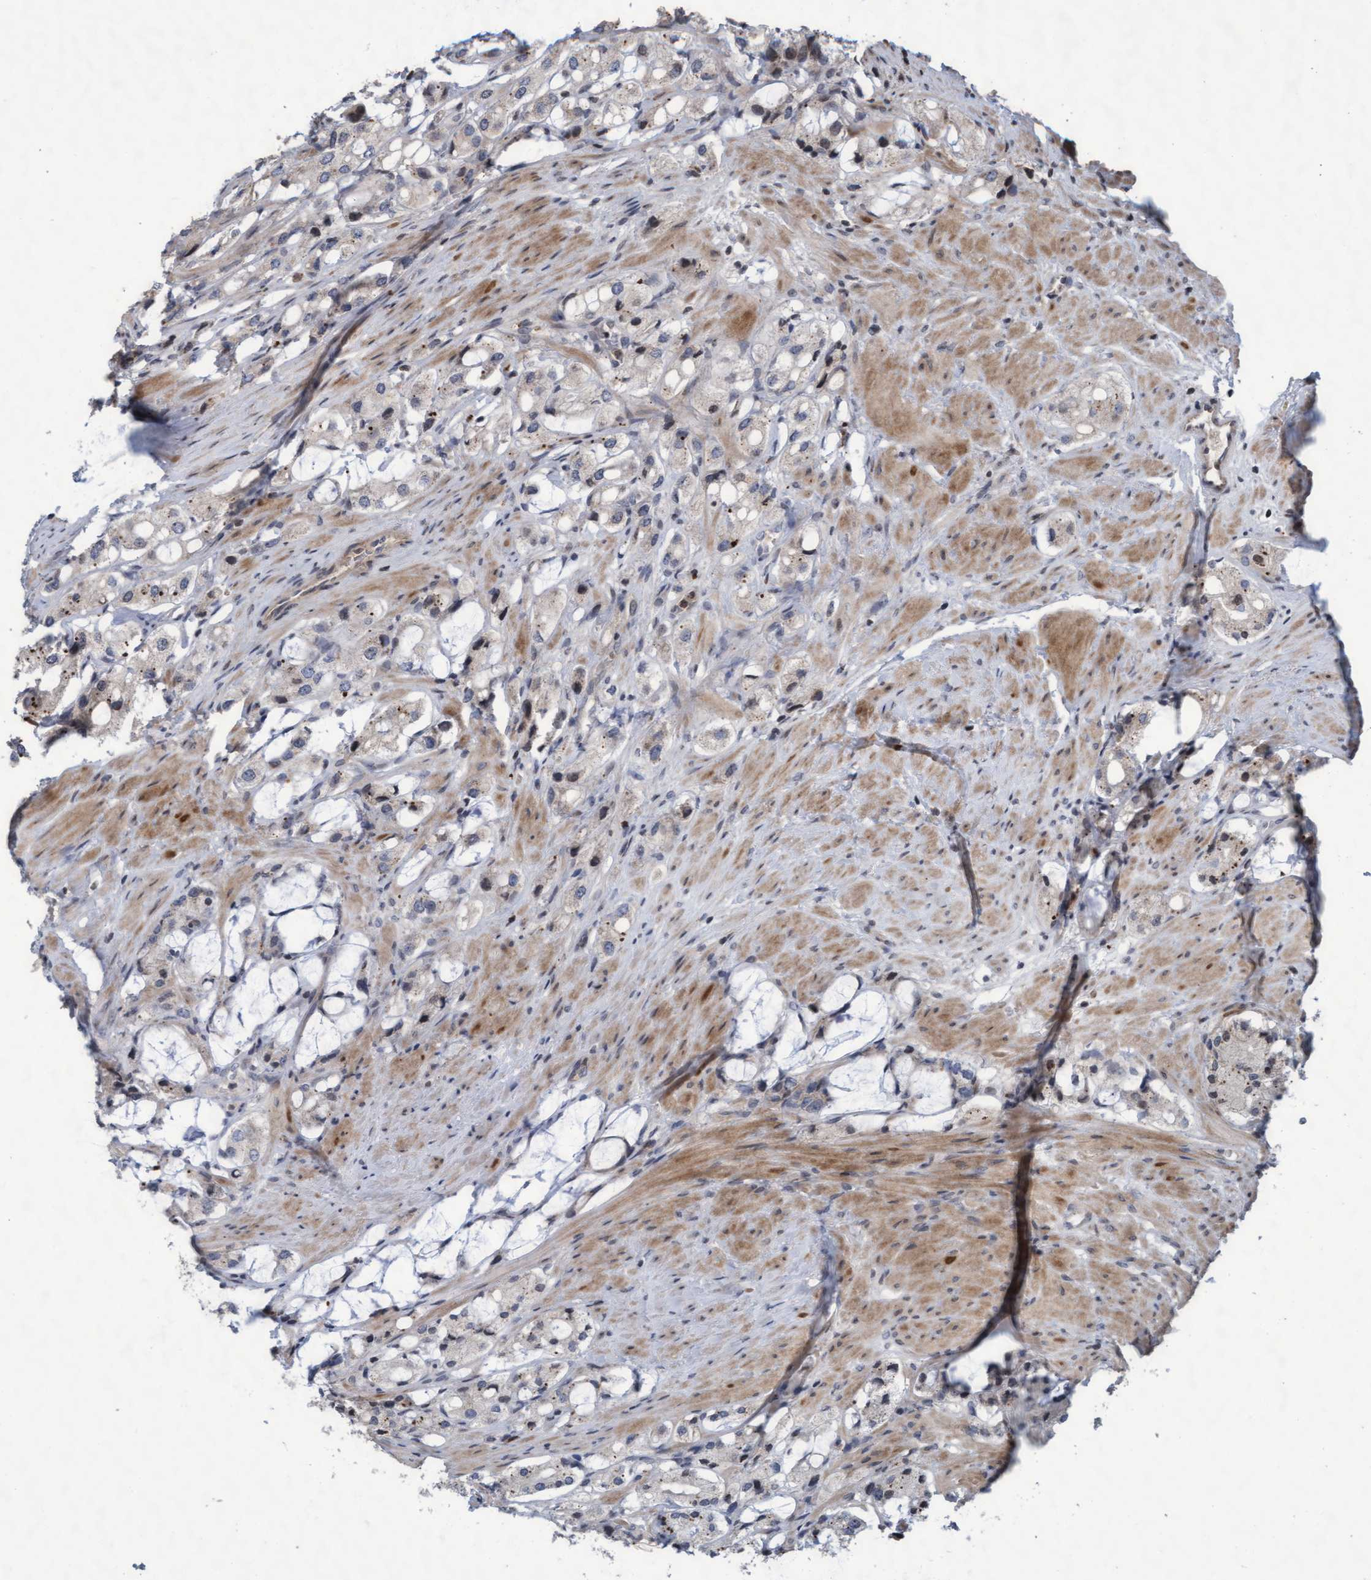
{"staining": {"intensity": "weak", "quantity": "<25%", "location": "cytoplasmic/membranous"}, "tissue": "prostate cancer", "cell_type": "Tumor cells", "image_type": "cancer", "snomed": [{"axis": "morphology", "description": "Adenocarcinoma, High grade"}, {"axis": "topography", "description": "Prostate"}], "caption": "This is a photomicrograph of immunohistochemistry staining of prostate high-grade adenocarcinoma, which shows no positivity in tumor cells.", "gene": "KCNC2", "patient": {"sex": "male", "age": 65}}